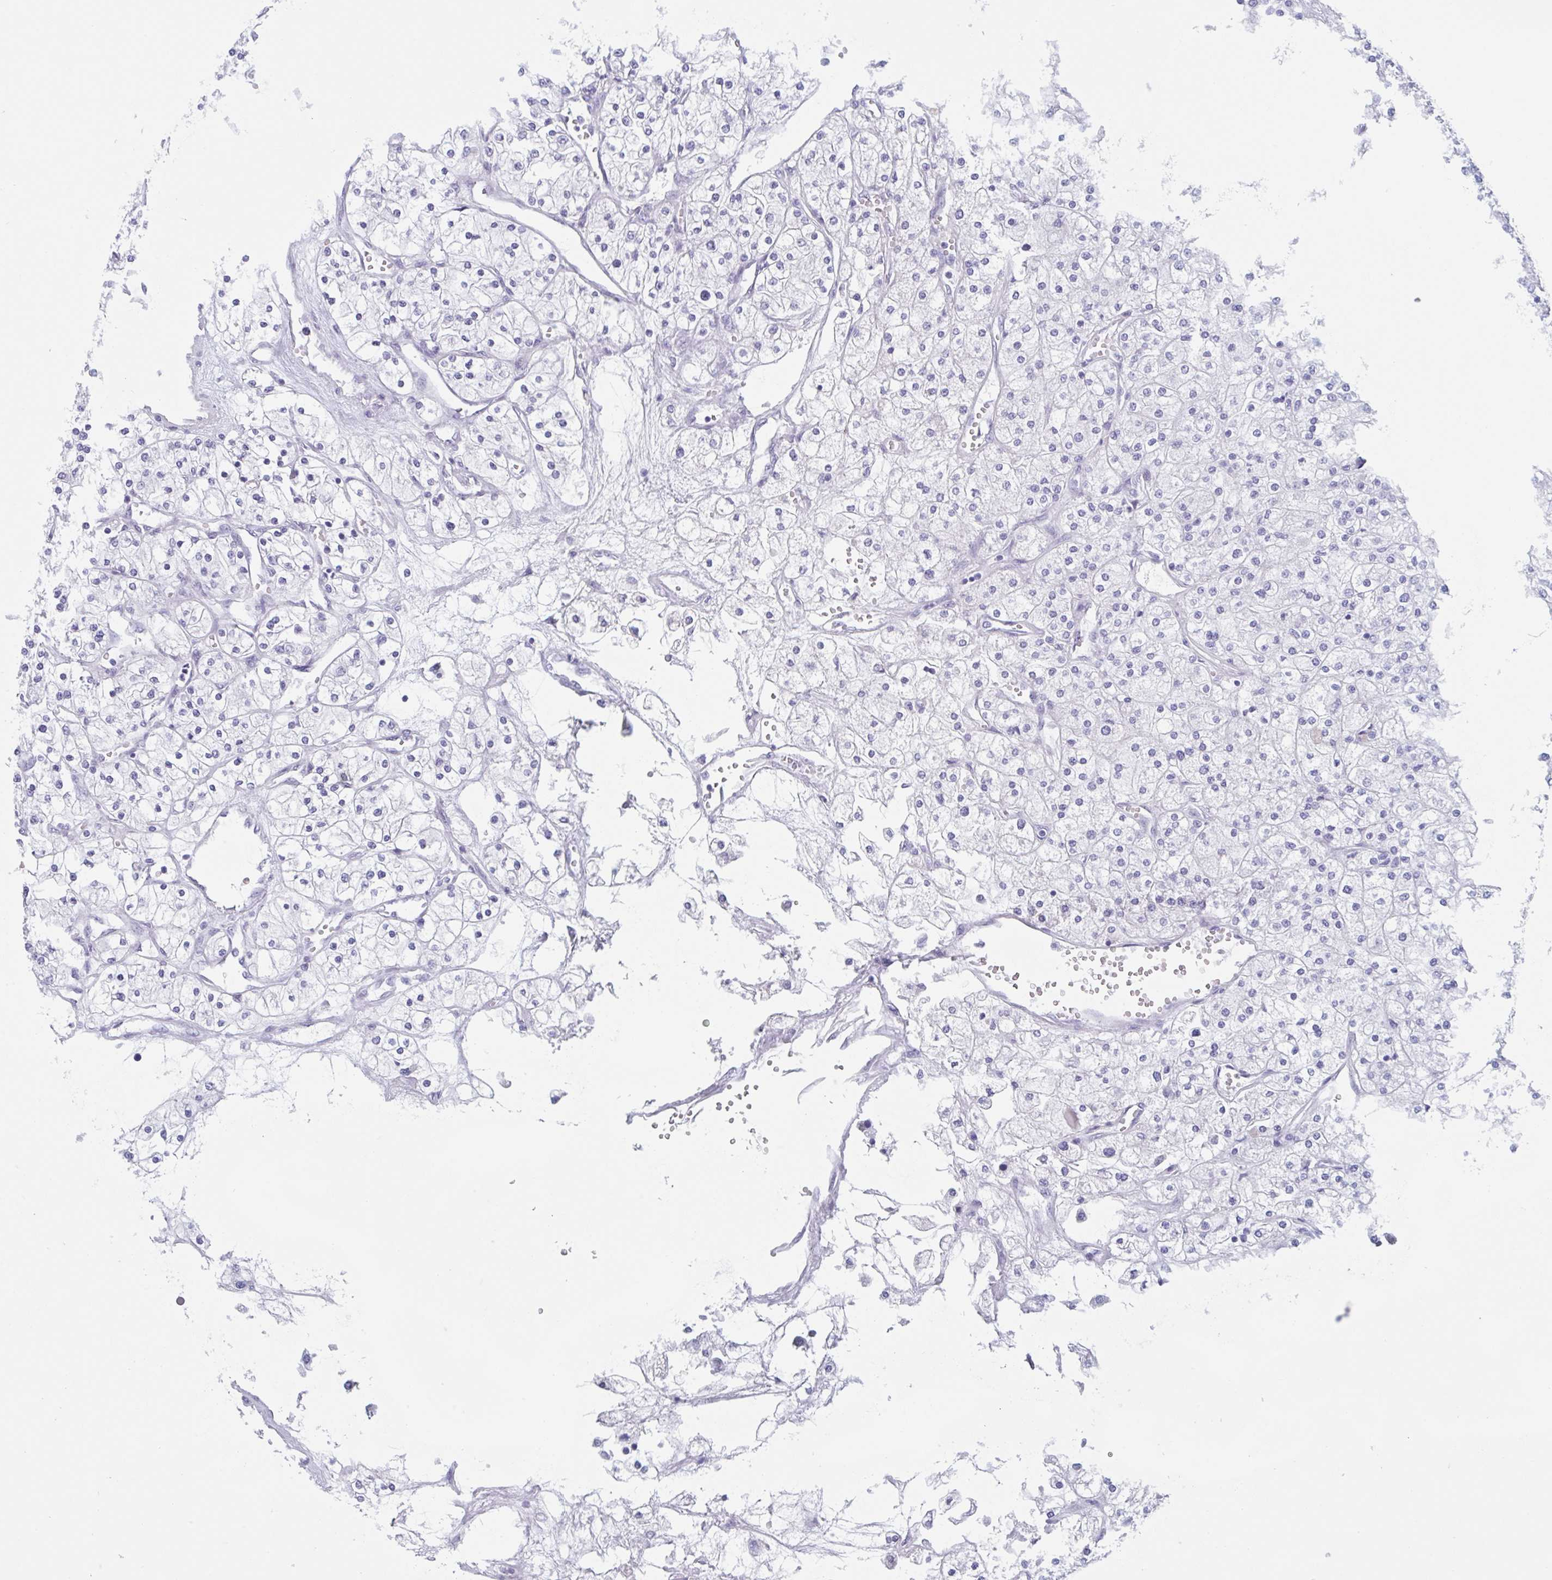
{"staining": {"intensity": "negative", "quantity": "none", "location": "none"}, "tissue": "renal cancer", "cell_type": "Tumor cells", "image_type": "cancer", "snomed": [{"axis": "morphology", "description": "Adenocarcinoma, NOS"}, {"axis": "topography", "description": "Kidney"}], "caption": "A high-resolution photomicrograph shows immunohistochemistry (IHC) staining of renal cancer (adenocarcinoma), which demonstrates no significant staining in tumor cells. (Immunohistochemistry, brightfield microscopy, high magnification).", "gene": "HSD11B2", "patient": {"sex": "male", "age": 80}}